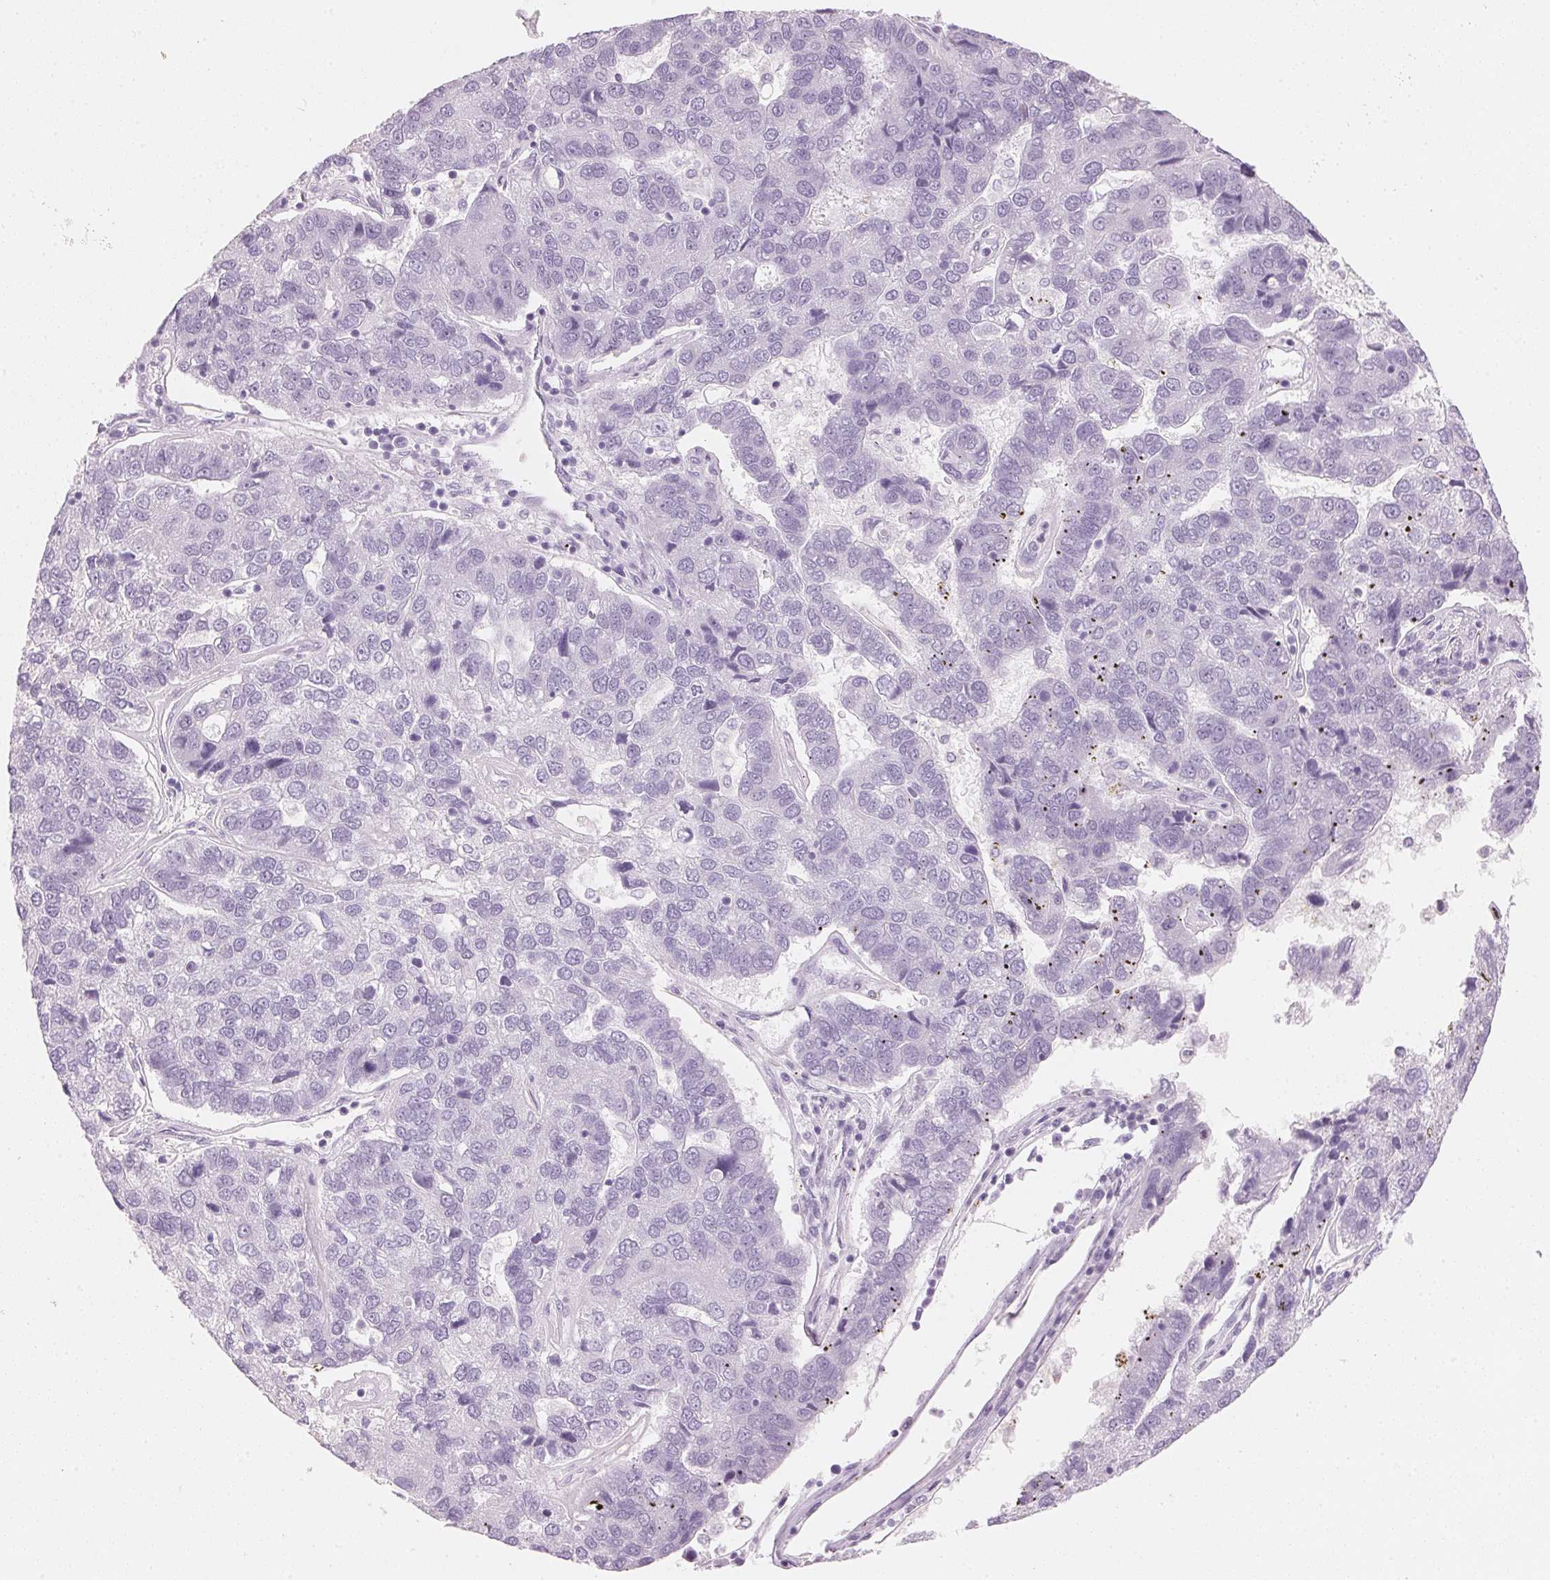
{"staining": {"intensity": "negative", "quantity": "none", "location": "none"}, "tissue": "pancreatic cancer", "cell_type": "Tumor cells", "image_type": "cancer", "snomed": [{"axis": "morphology", "description": "Adenocarcinoma, NOS"}, {"axis": "topography", "description": "Pancreas"}], "caption": "Micrograph shows no significant protein staining in tumor cells of pancreatic cancer.", "gene": "HOXB13", "patient": {"sex": "female", "age": 61}}